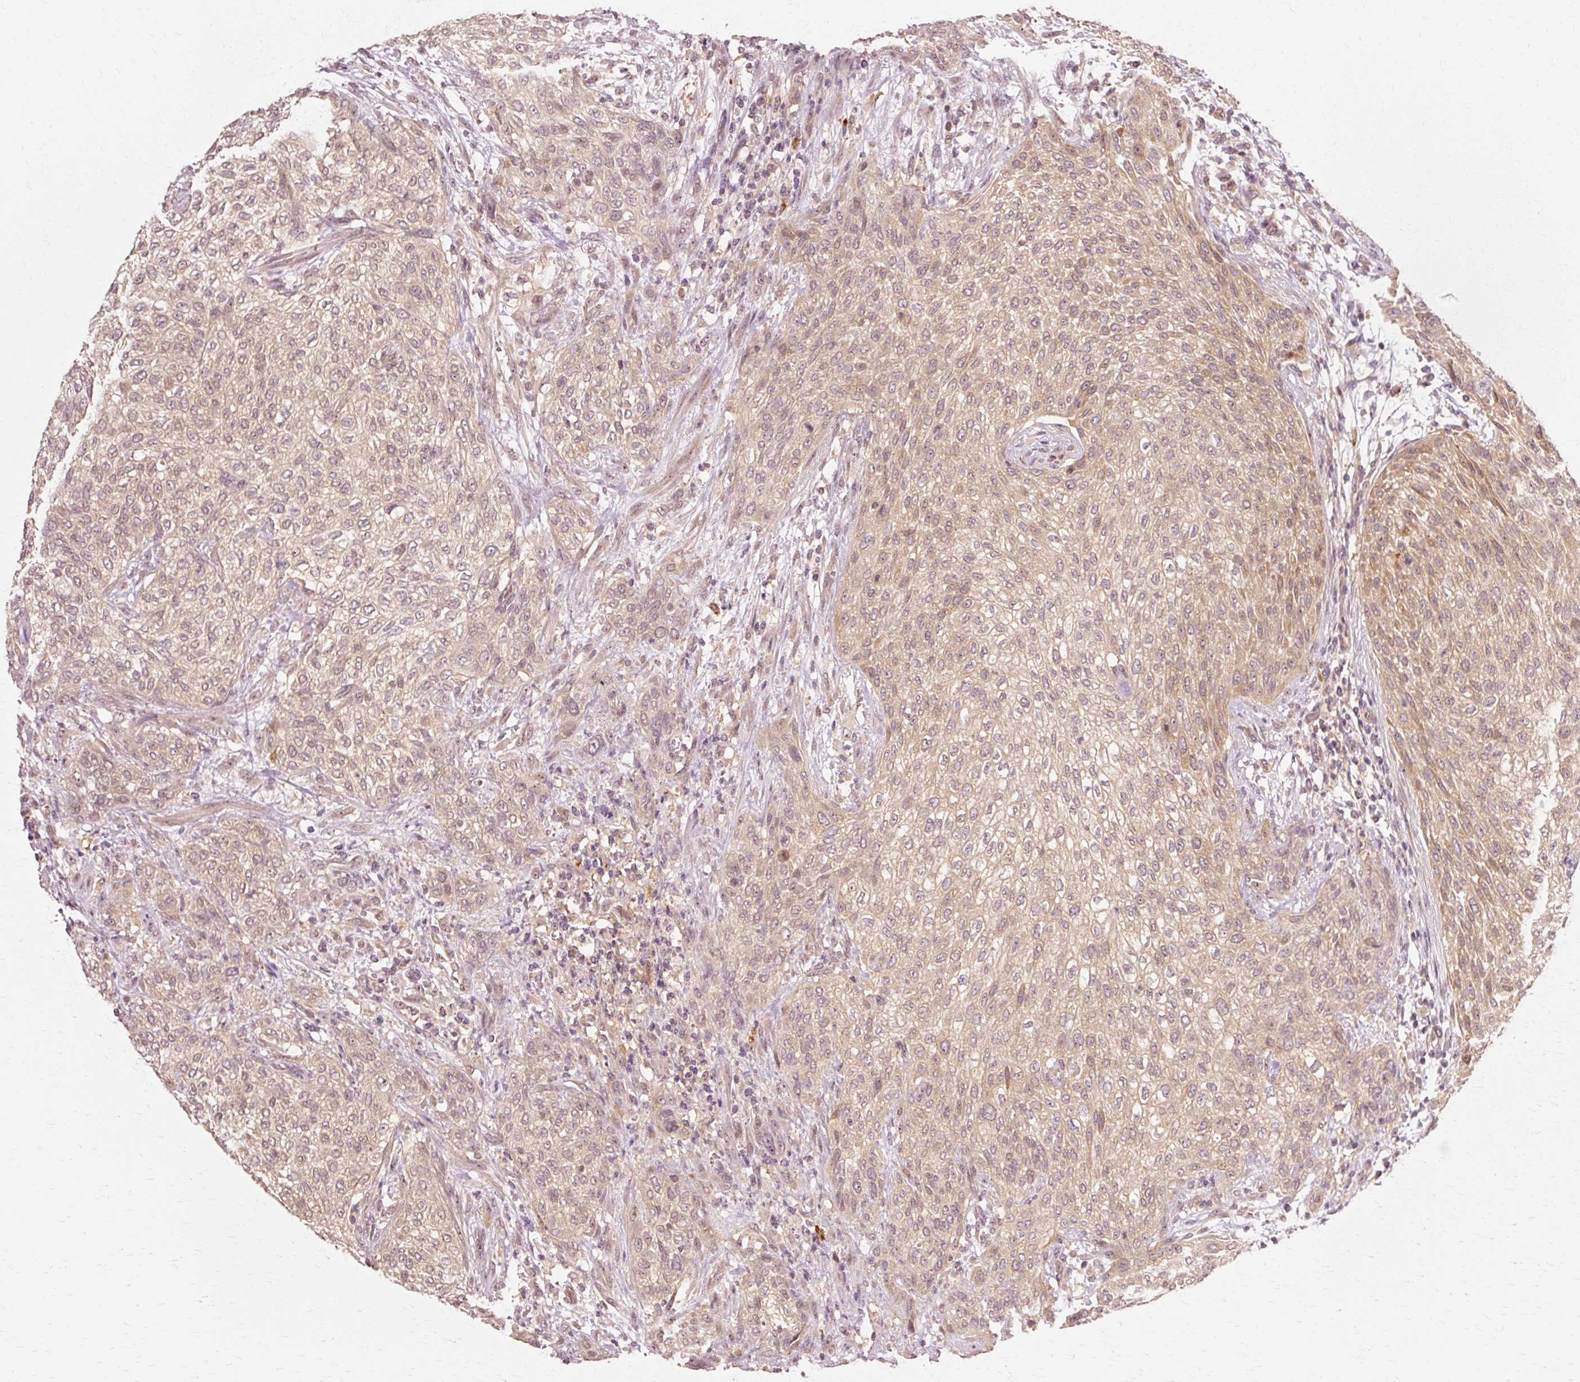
{"staining": {"intensity": "weak", "quantity": ">75%", "location": "cytoplasmic/membranous"}, "tissue": "urothelial cancer", "cell_type": "Tumor cells", "image_type": "cancer", "snomed": [{"axis": "morphology", "description": "Urothelial carcinoma, High grade"}, {"axis": "topography", "description": "Urinary bladder"}], "caption": "DAB (3,3'-diaminobenzidine) immunohistochemical staining of high-grade urothelial carcinoma shows weak cytoplasmic/membranous protein expression in about >75% of tumor cells.", "gene": "RGPD5", "patient": {"sex": "male", "age": 35}}